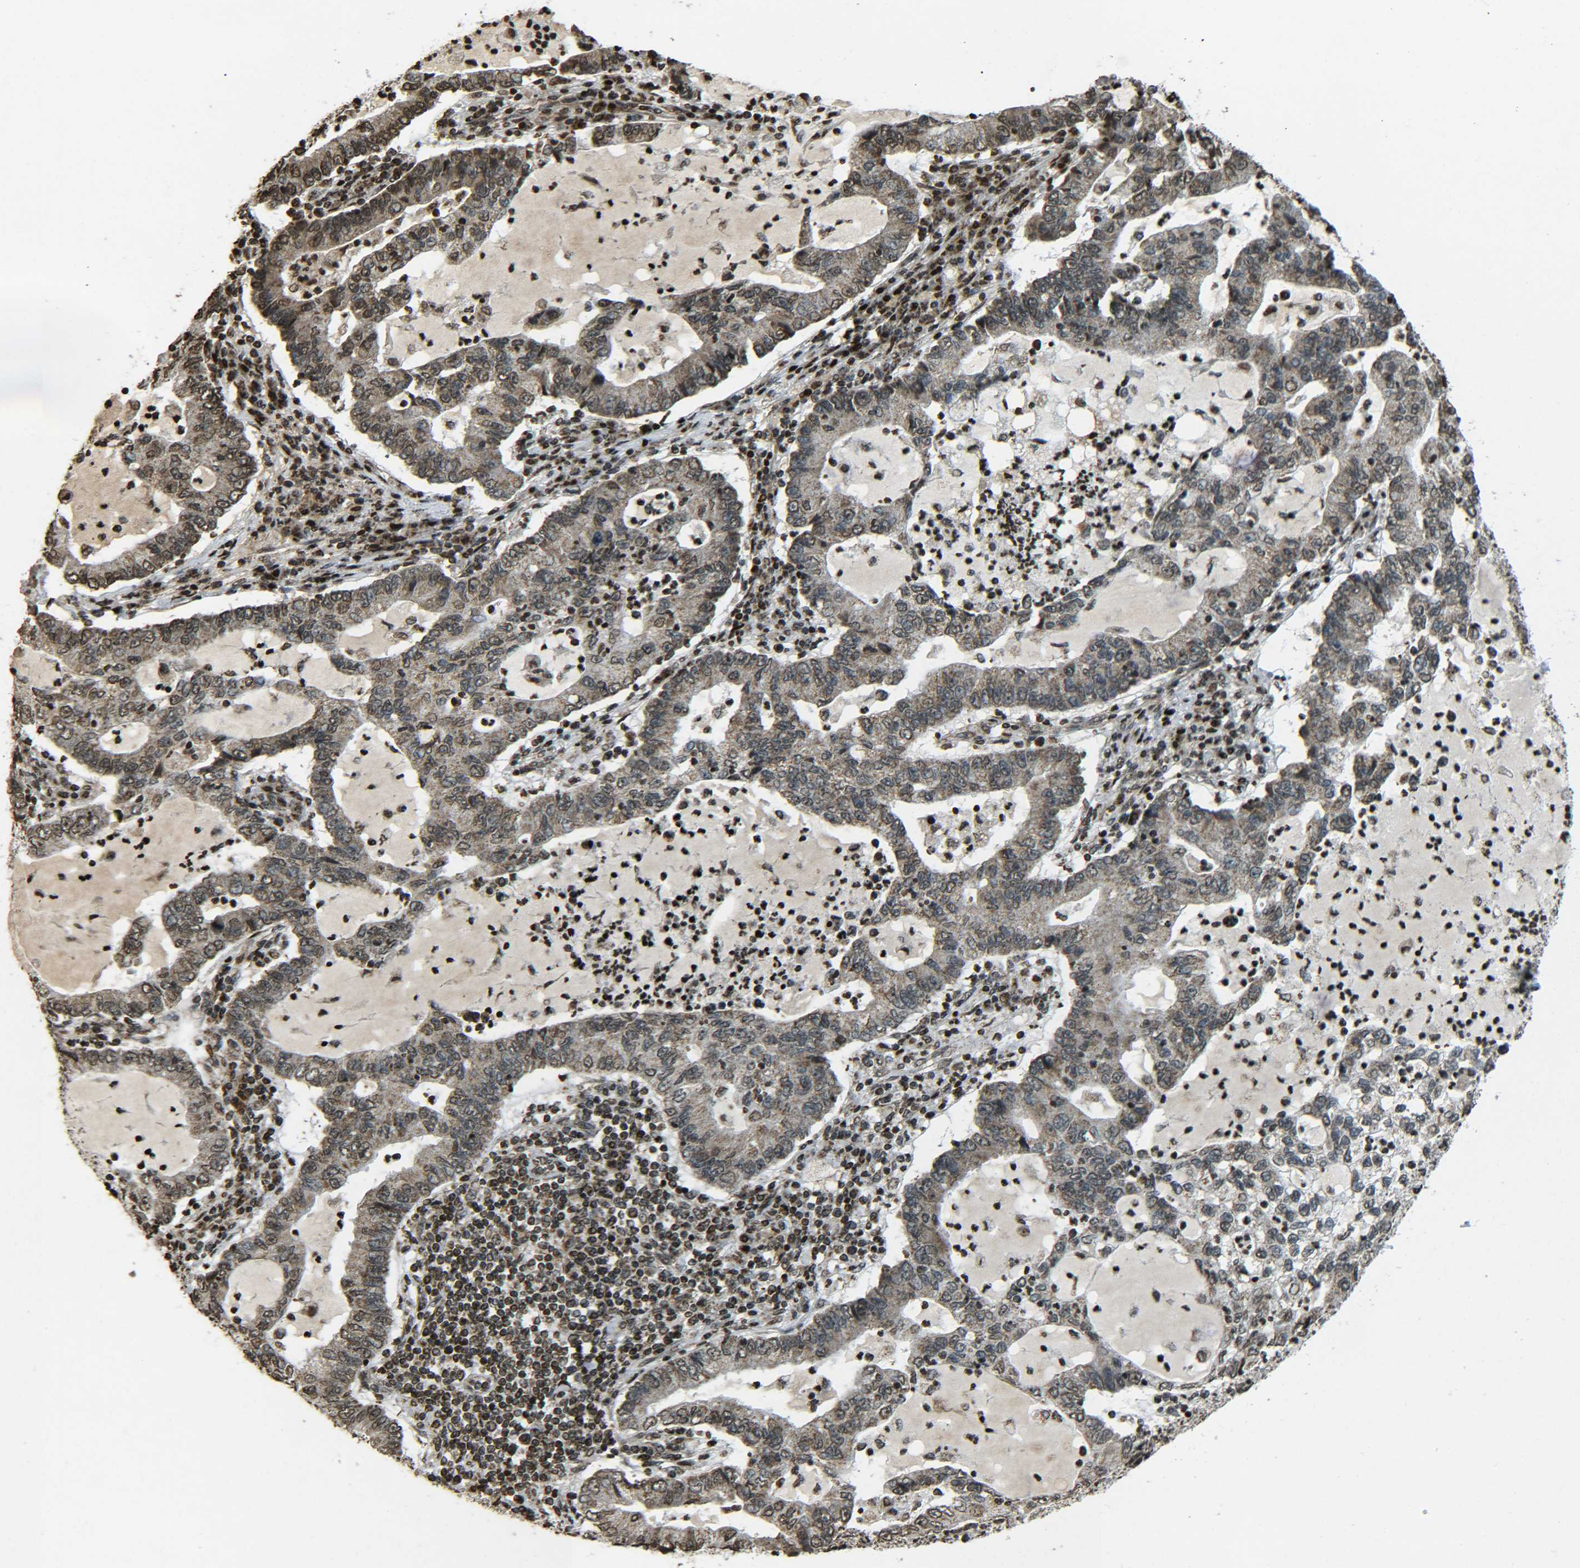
{"staining": {"intensity": "moderate", "quantity": "25%-75%", "location": "cytoplasmic/membranous,nuclear"}, "tissue": "lung cancer", "cell_type": "Tumor cells", "image_type": "cancer", "snomed": [{"axis": "morphology", "description": "Adenocarcinoma, NOS"}, {"axis": "topography", "description": "Lung"}], "caption": "Immunohistochemistry of human adenocarcinoma (lung) reveals medium levels of moderate cytoplasmic/membranous and nuclear expression in about 25%-75% of tumor cells.", "gene": "NEUROG2", "patient": {"sex": "female", "age": 51}}